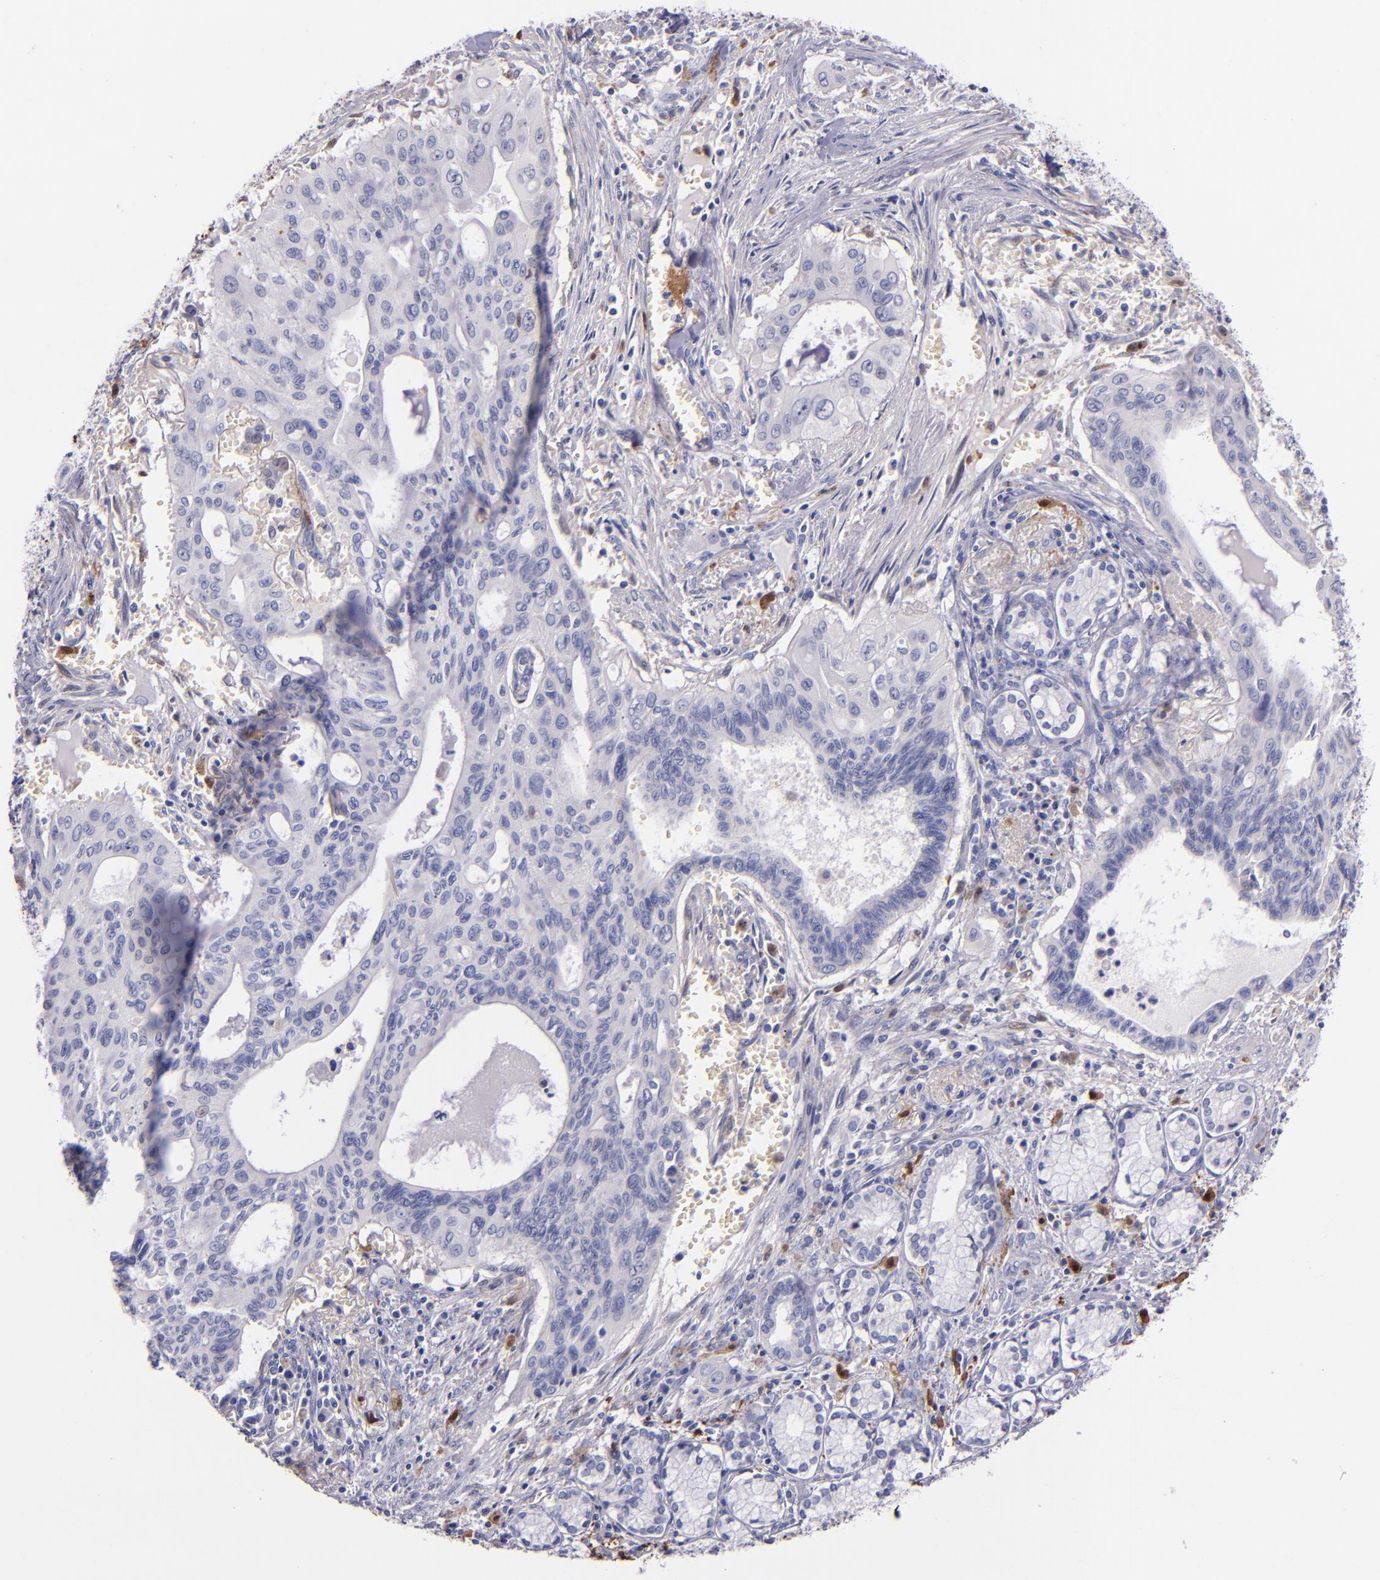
{"staining": {"intensity": "negative", "quantity": "none", "location": "none"}, "tissue": "pancreatic cancer", "cell_type": "Tumor cells", "image_type": "cancer", "snomed": [{"axis": "morphology", "description": "Adenocarcinoma, NOS"}, {"axis": "topography", "description": "Pancreas"}], "caption": "DAB immunohistochemical staining of adenocarcinoma (pancreatic) reveals no significant positivity in tumor cells. Nuclei are stained in blue.", "gene": "F13A1", "patient": {"sex": "male", "age": 77}}